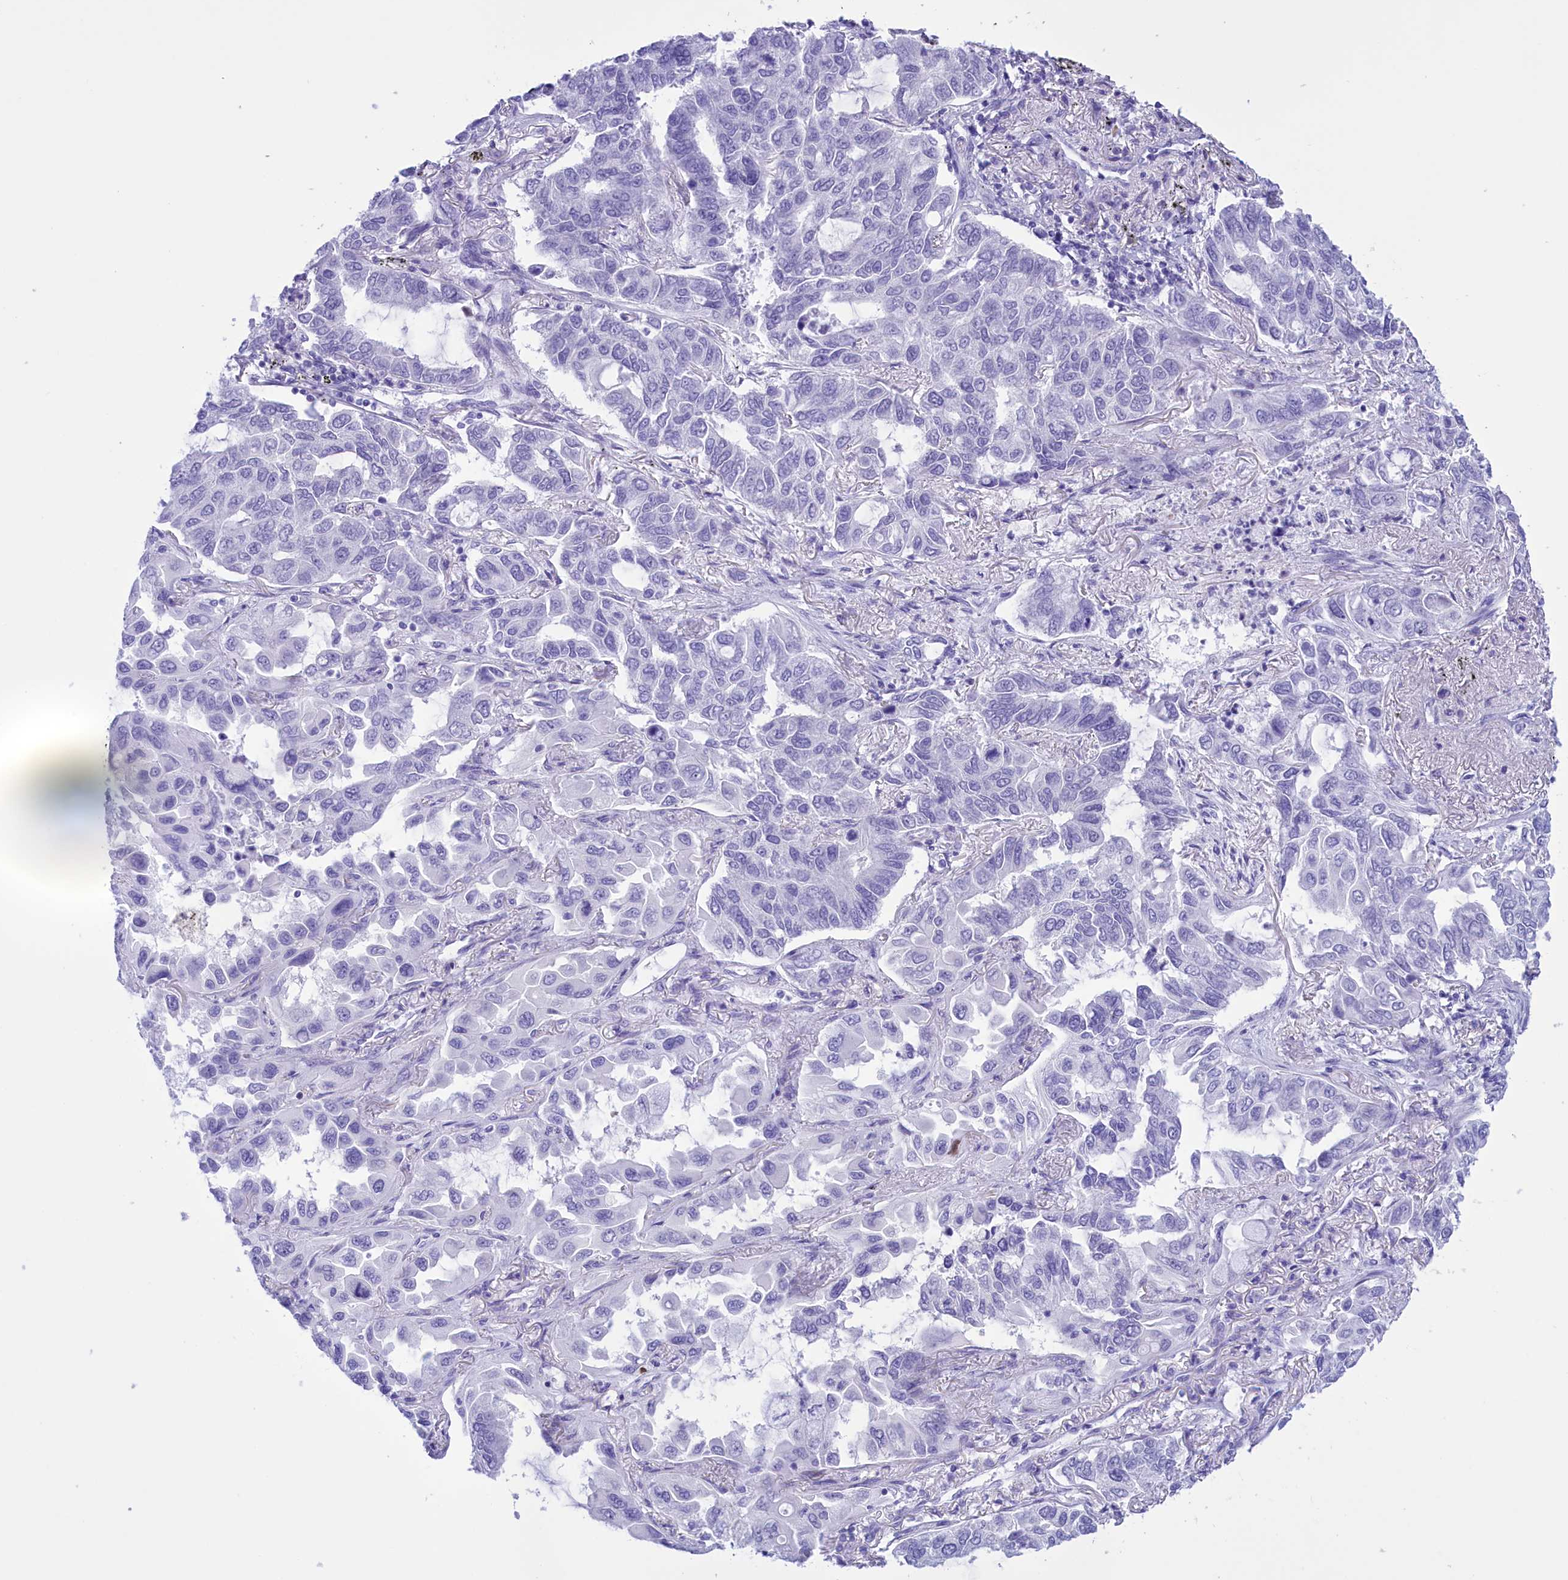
{"staining": {"intensity": "negative", "quantity": "none", "location": "none"}, "tissue": "lung cancer", "cell_type": "Tumor cells", "image_type": "cancer", "snomed": [{"axis": "morphology", "description": "Adenocarcinoma, NOS"}, {"axis": "topography", "description": "Lung"}], "caption": "High power microscopy micrograph of an immunohistochemistry micrograph of lung cancer, revealing no significant positivity in tumor cells.", "gene": "BRI3", "patient": {"sex": "male", "age": 64}}